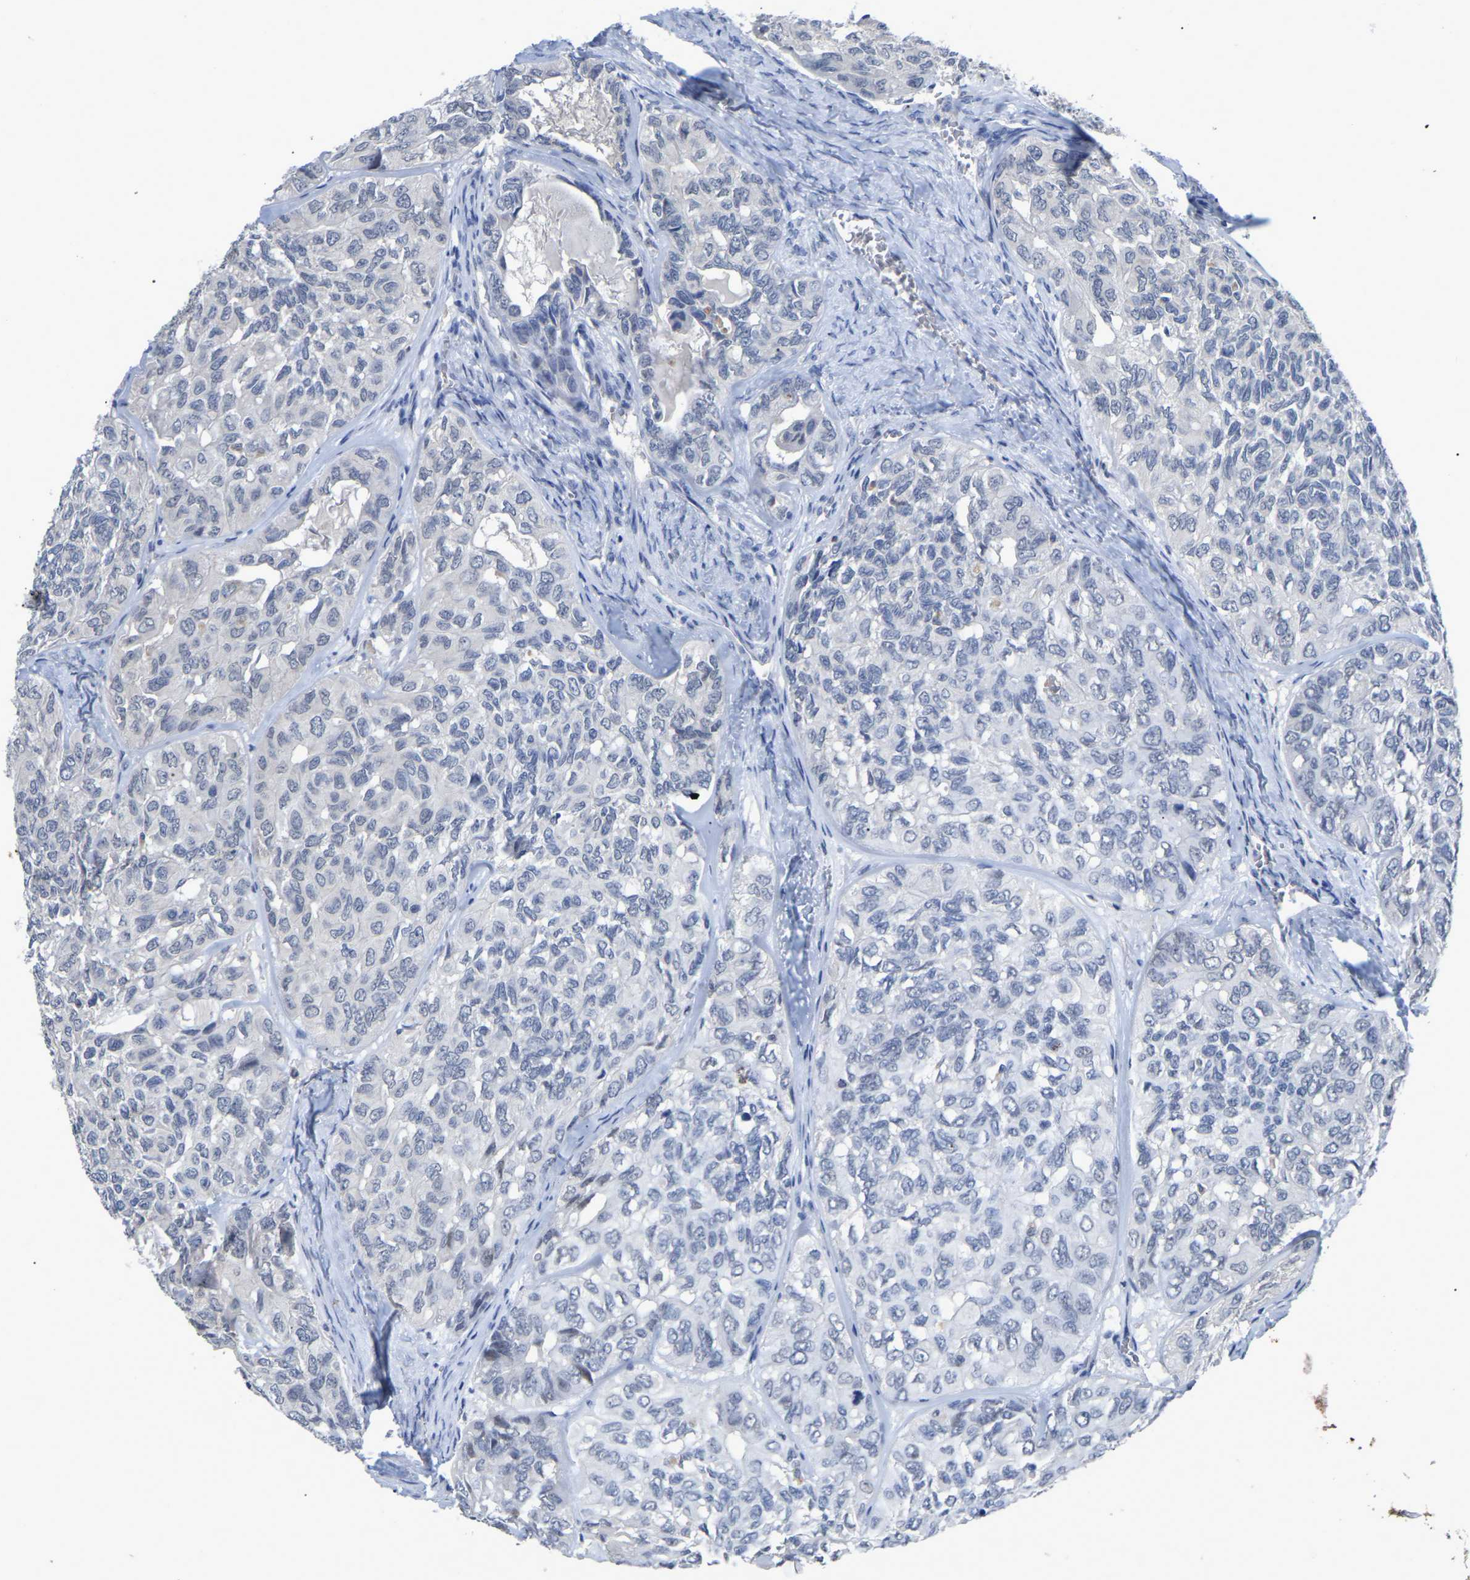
{"staining": {"intensity": "negative", "quantity": "none", "location": "none"}, "tissue": "head and neck cancer", "cell_type": "Tumor cells", "image_type": "cancer", "snomed": [{"axis": "morphology", "description": "Adenocarcinoma, NOS"}, {"axis": "topography", "description": "Salivary gland, NOS"}, {"axis": "topography", "description": "Head-Neck"}], "caption": "Micrograph shows no protein positivity in tumor cells of head and neck adenocarcinoma tissue.", "gene": "SMPD2", "patient": {"sex": "female", "age": 76}}